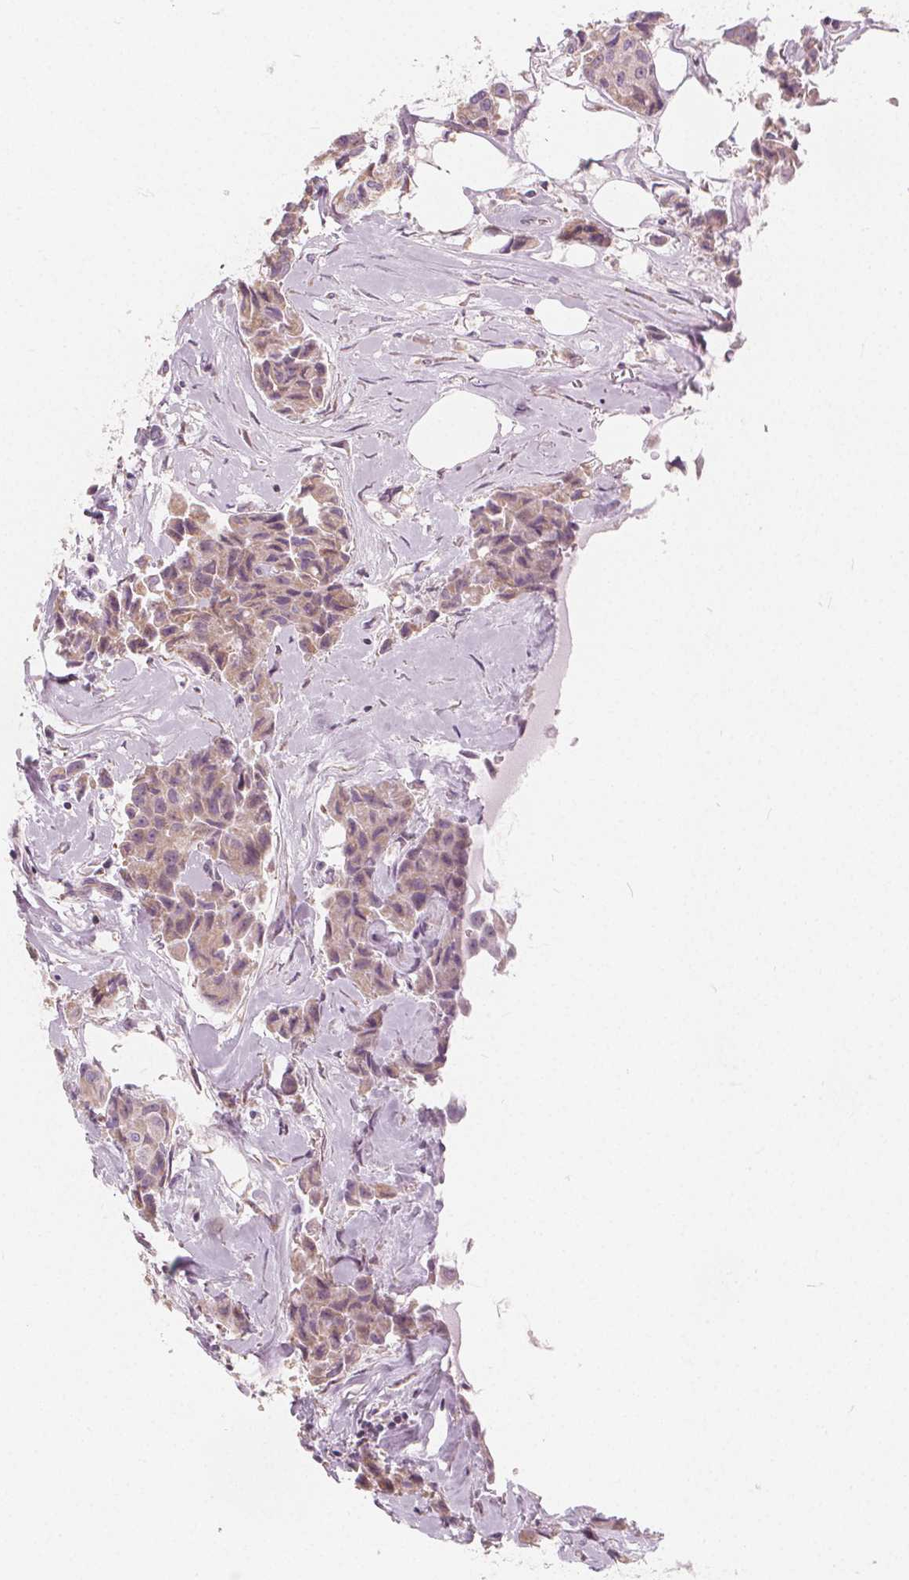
{"staining": {"intensity": "weak", "quantity": "25%-75%", "location": "cytoplasmic/membranous"}, "tissue": "breast cancer", "cell_type": "Tumor cells", "image_type": "cancer", "snomed": [{"axis": "morphology", "description": "Duct carcinoma"}, {"axis": "topography", "description": "Breast"}, {"axis": "topography", "description": "Lymph node"}], "caption": "The immunohistochemical stain highlights weak cytoplasmic/membranous positivity in tumor cells of breast cancer tissue. The protein of interest is stained brown, and the nuclei are stained in blue (DAB IHC with brightfield microscopy, high magnification).", "gene": "NUP210L", "patient": {"sex": "female", "age": 80}}